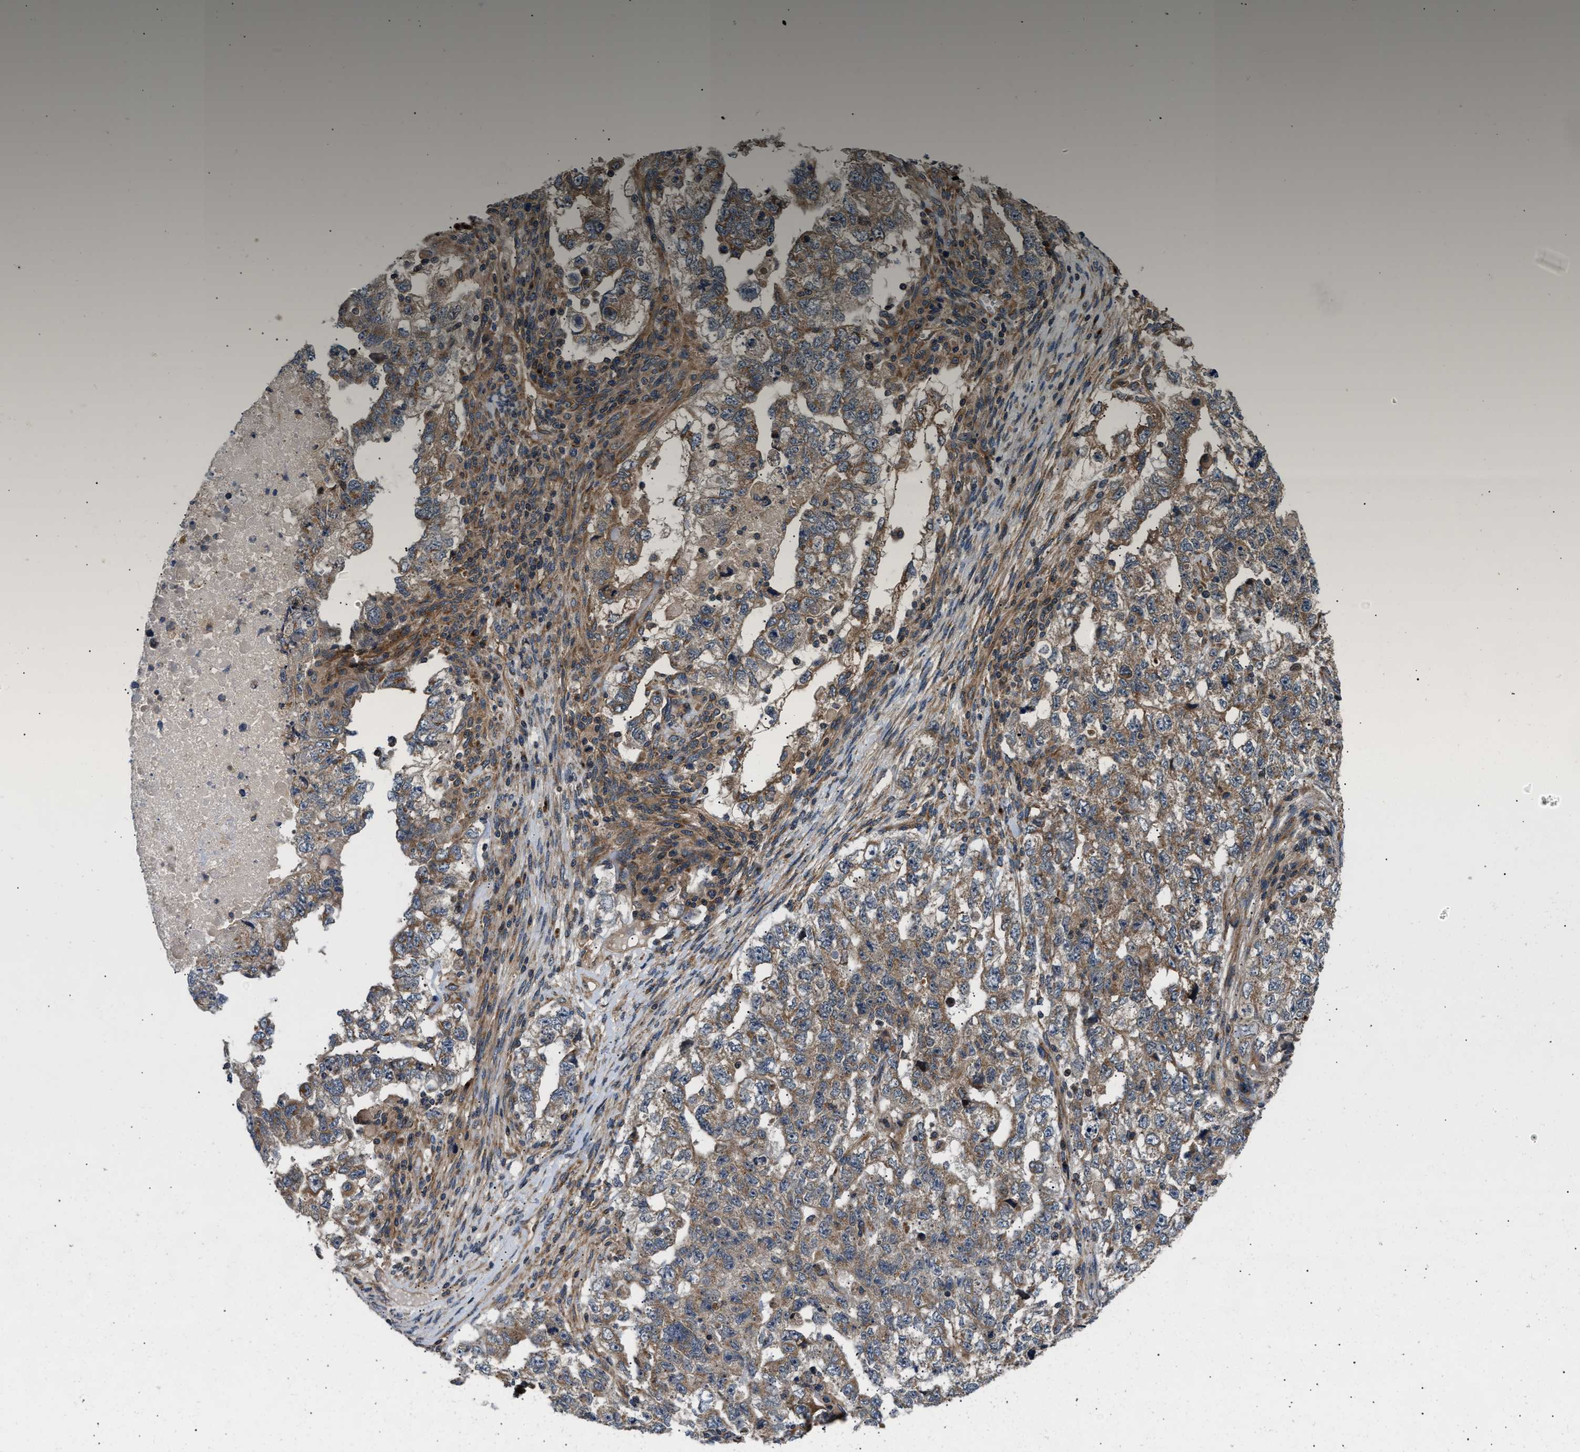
{"staining": {"intensity": "weak", "quantity": ">75%", "location": "cytoplasmic/membranous"}, "tissue": "testis cancer", "cell_type": "Tumor cells", "image_type": "cancer", "snomed": [{"axis": "morphology", "description": "Carcinoma, Embryonal, NOS"}, {"axis": "topography", "description": "Testis"}], "caption": "Weak cytoplasmic/membranous protein positivity is seen in about >75% of tumor cells in testis embryonal carcinoma.", "gene": "PNPLA8", "patient": {"sex": "male", "age": 36}}